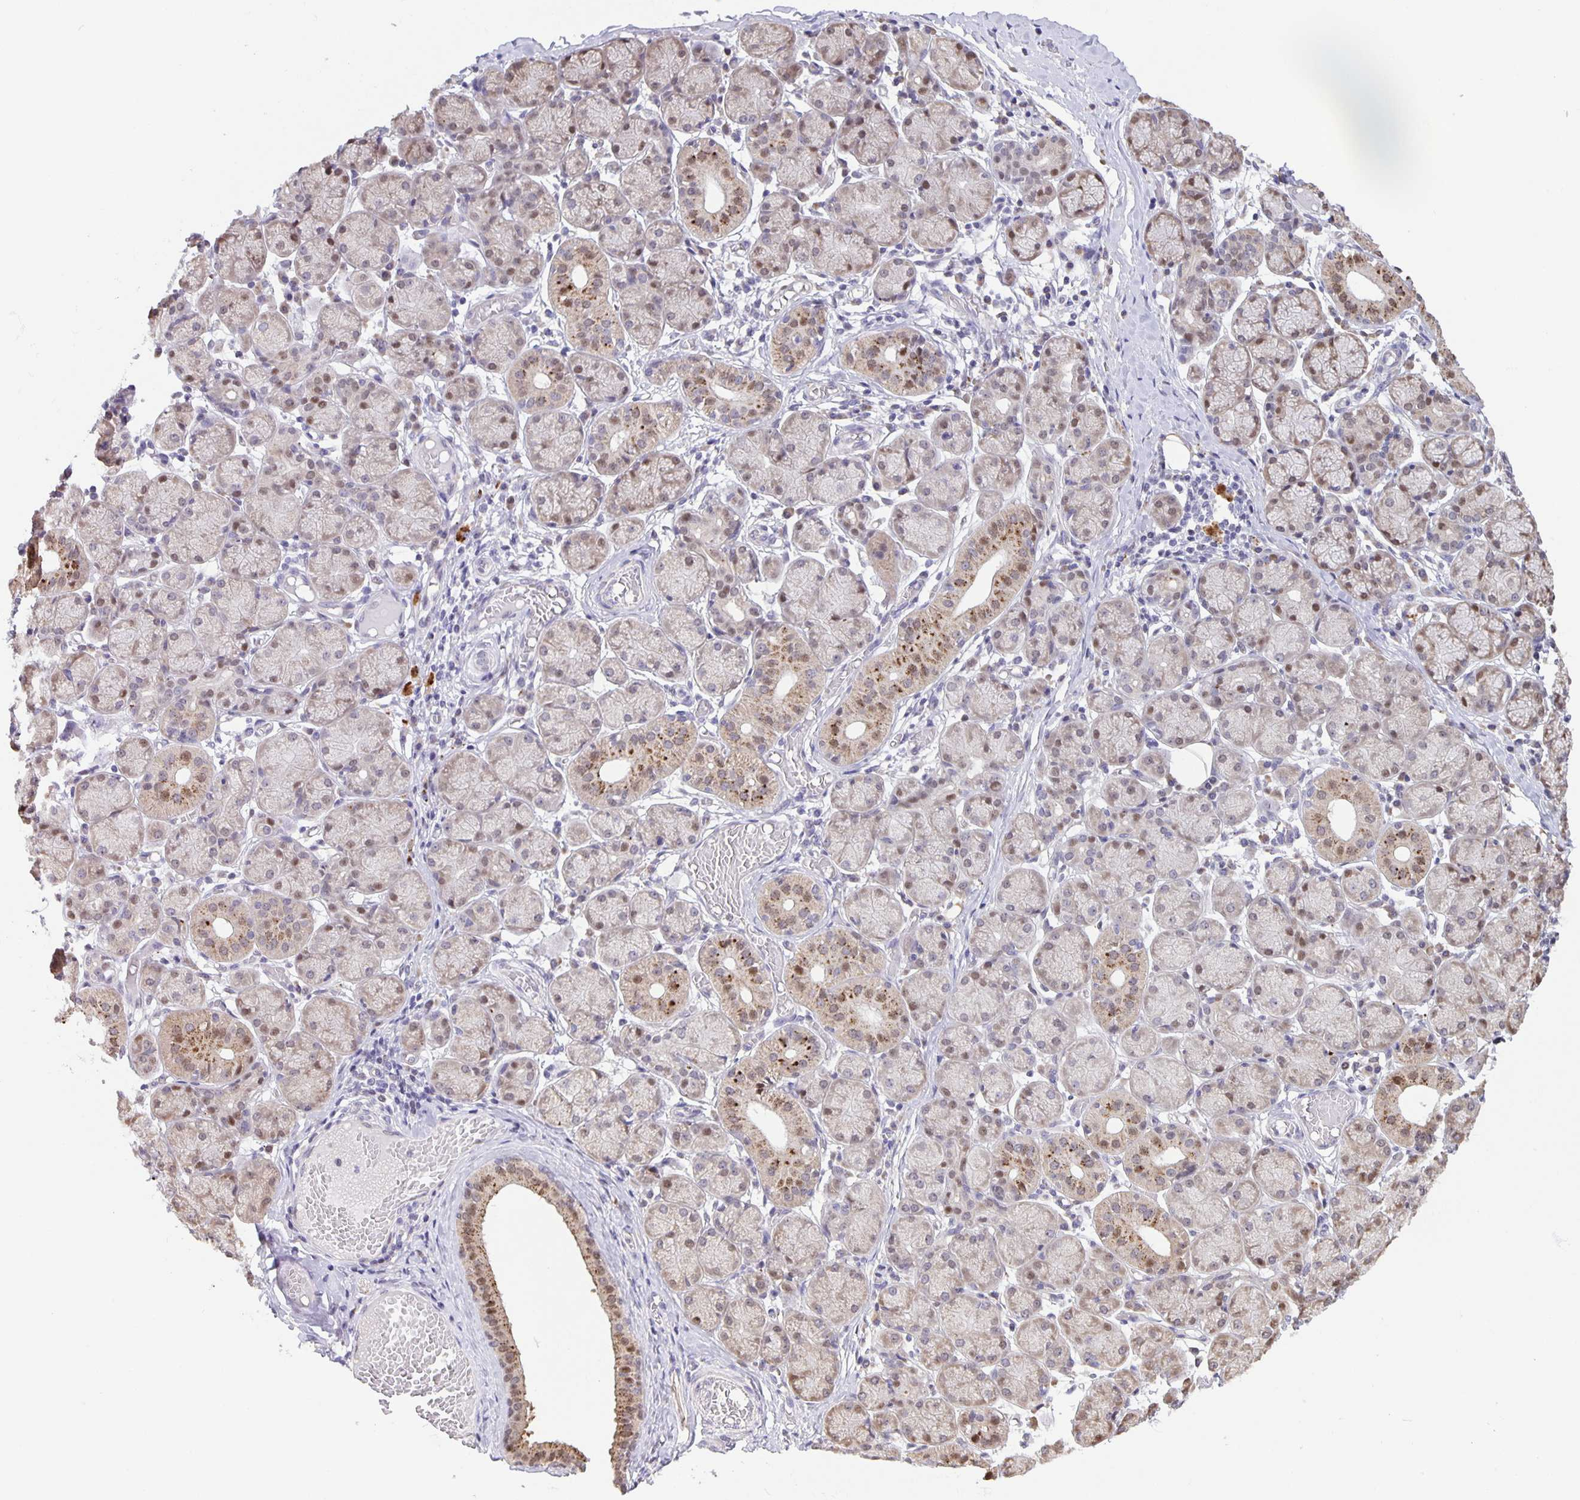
{"staining": {"intensity": "moderate", "quantity": "25%-75%", "location": "cytoplasmic/membranous,nuclear"}, "tissue": "salivary gland", "cell_type": "Glandular cells", "image_type": "normal", "snomed": [{"axis": "morphology", "description": "Normal tissue, NOS"}, {"axis": "topography", "description": "Salivary gland"}], "caption": "Immunohistochemistry image of normal human salivary gland stained for a protein (brown), which demonstrates medium levels of moderate cytoplasmic/membranous,nuclear expression in approximately 25%-75% of glandular cells.", "gene": "MAPK12", "patient": {"sex": "female", "age": 24}}